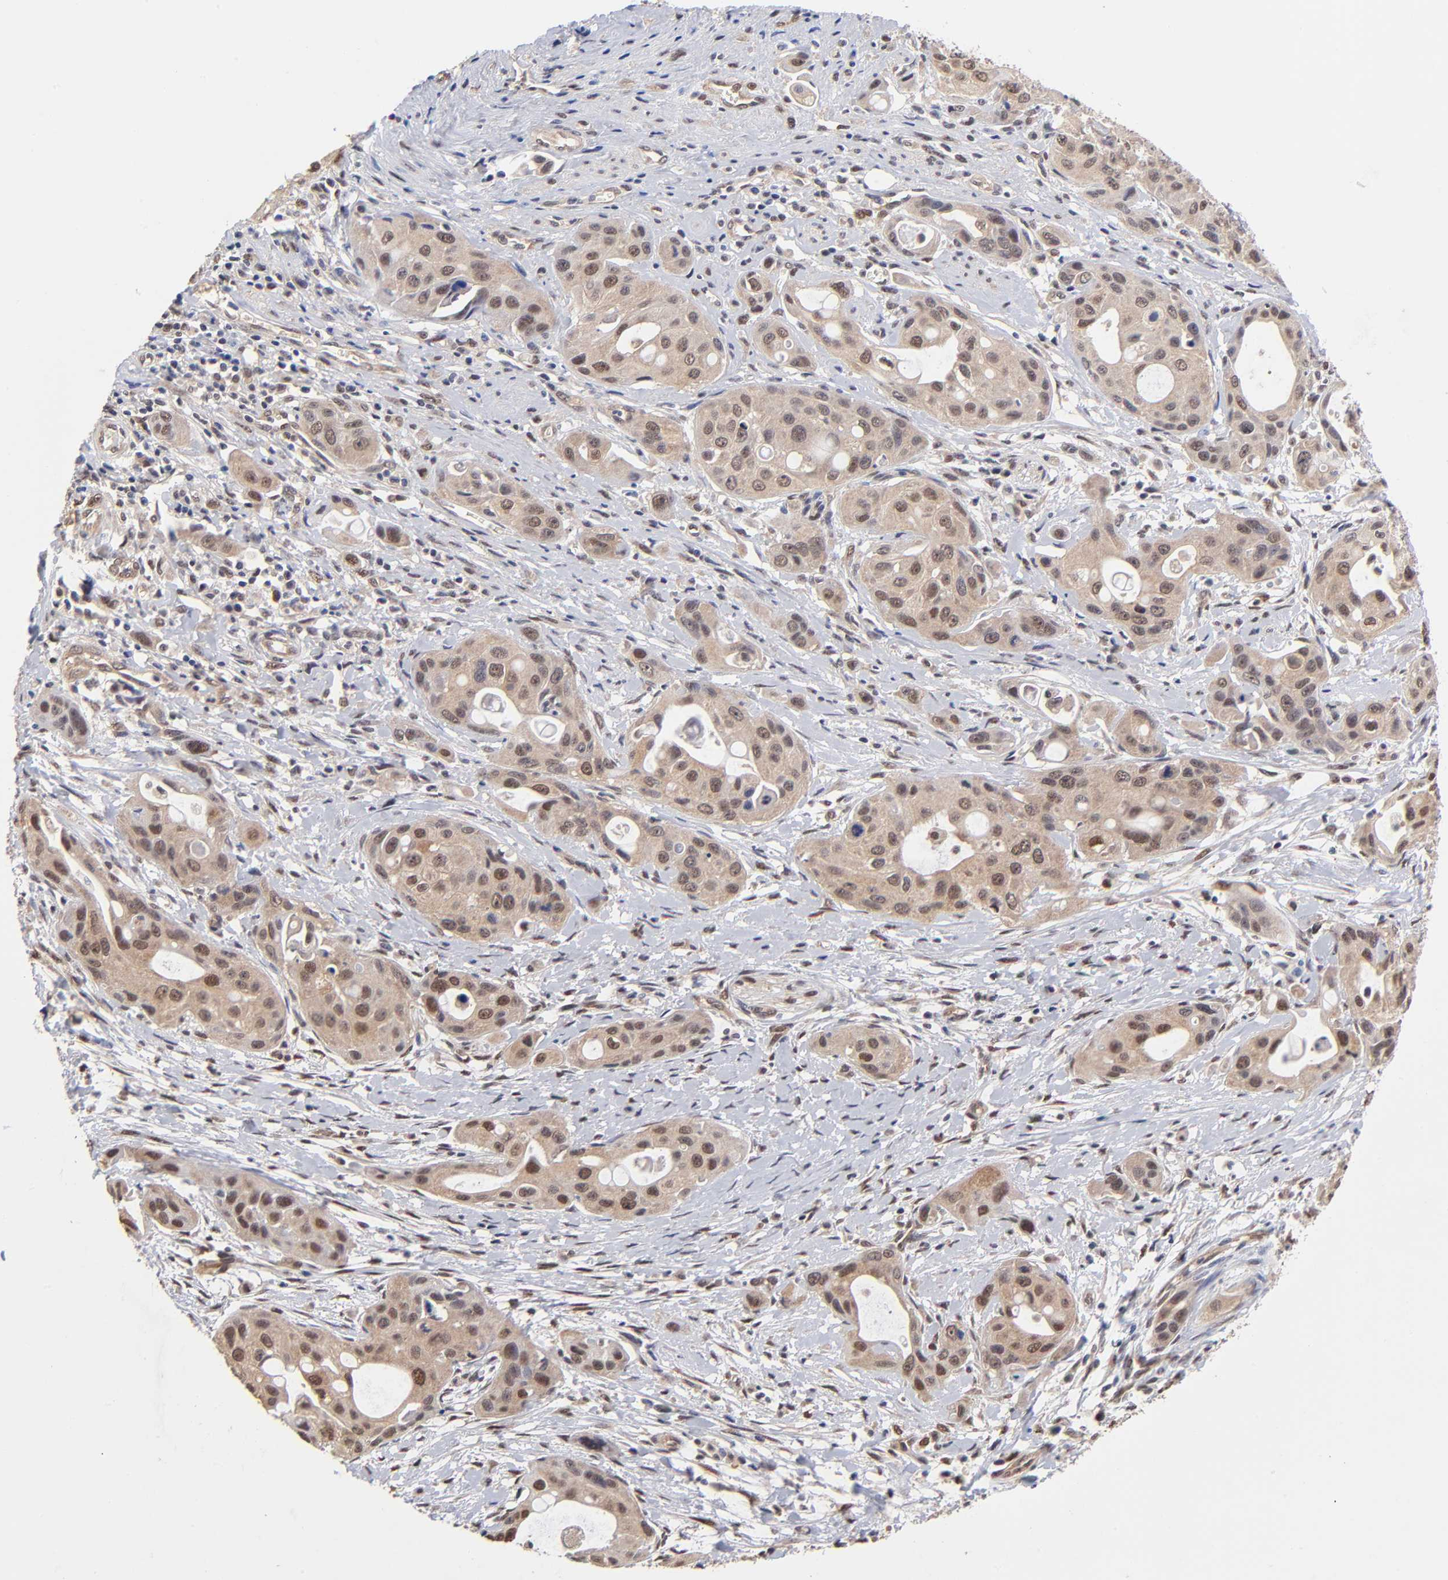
{"staining": {"intensity": "weak", "quantity": "25%-75%", "location": "cytoplasmic/membranous,nuclear"}, "tissue": "pancreatic cancer", "cell_type": "Tumor cells", "image_type": "cancer", "snomed": [{"axis": "morphology", "description": "Adenocarcinoma, NOS"}, {"axis": "topography", "description": "Pancreas"}], "caption": "DAB immunohistochemical staining of pancreatic adenocarcinoma displays weak cytoplasmic/membranous and nuclear protein positivity in about 25%-75% of tumor cells.", "gene": "PSMC4", "patient": {"sex": "female", "age": 60}}